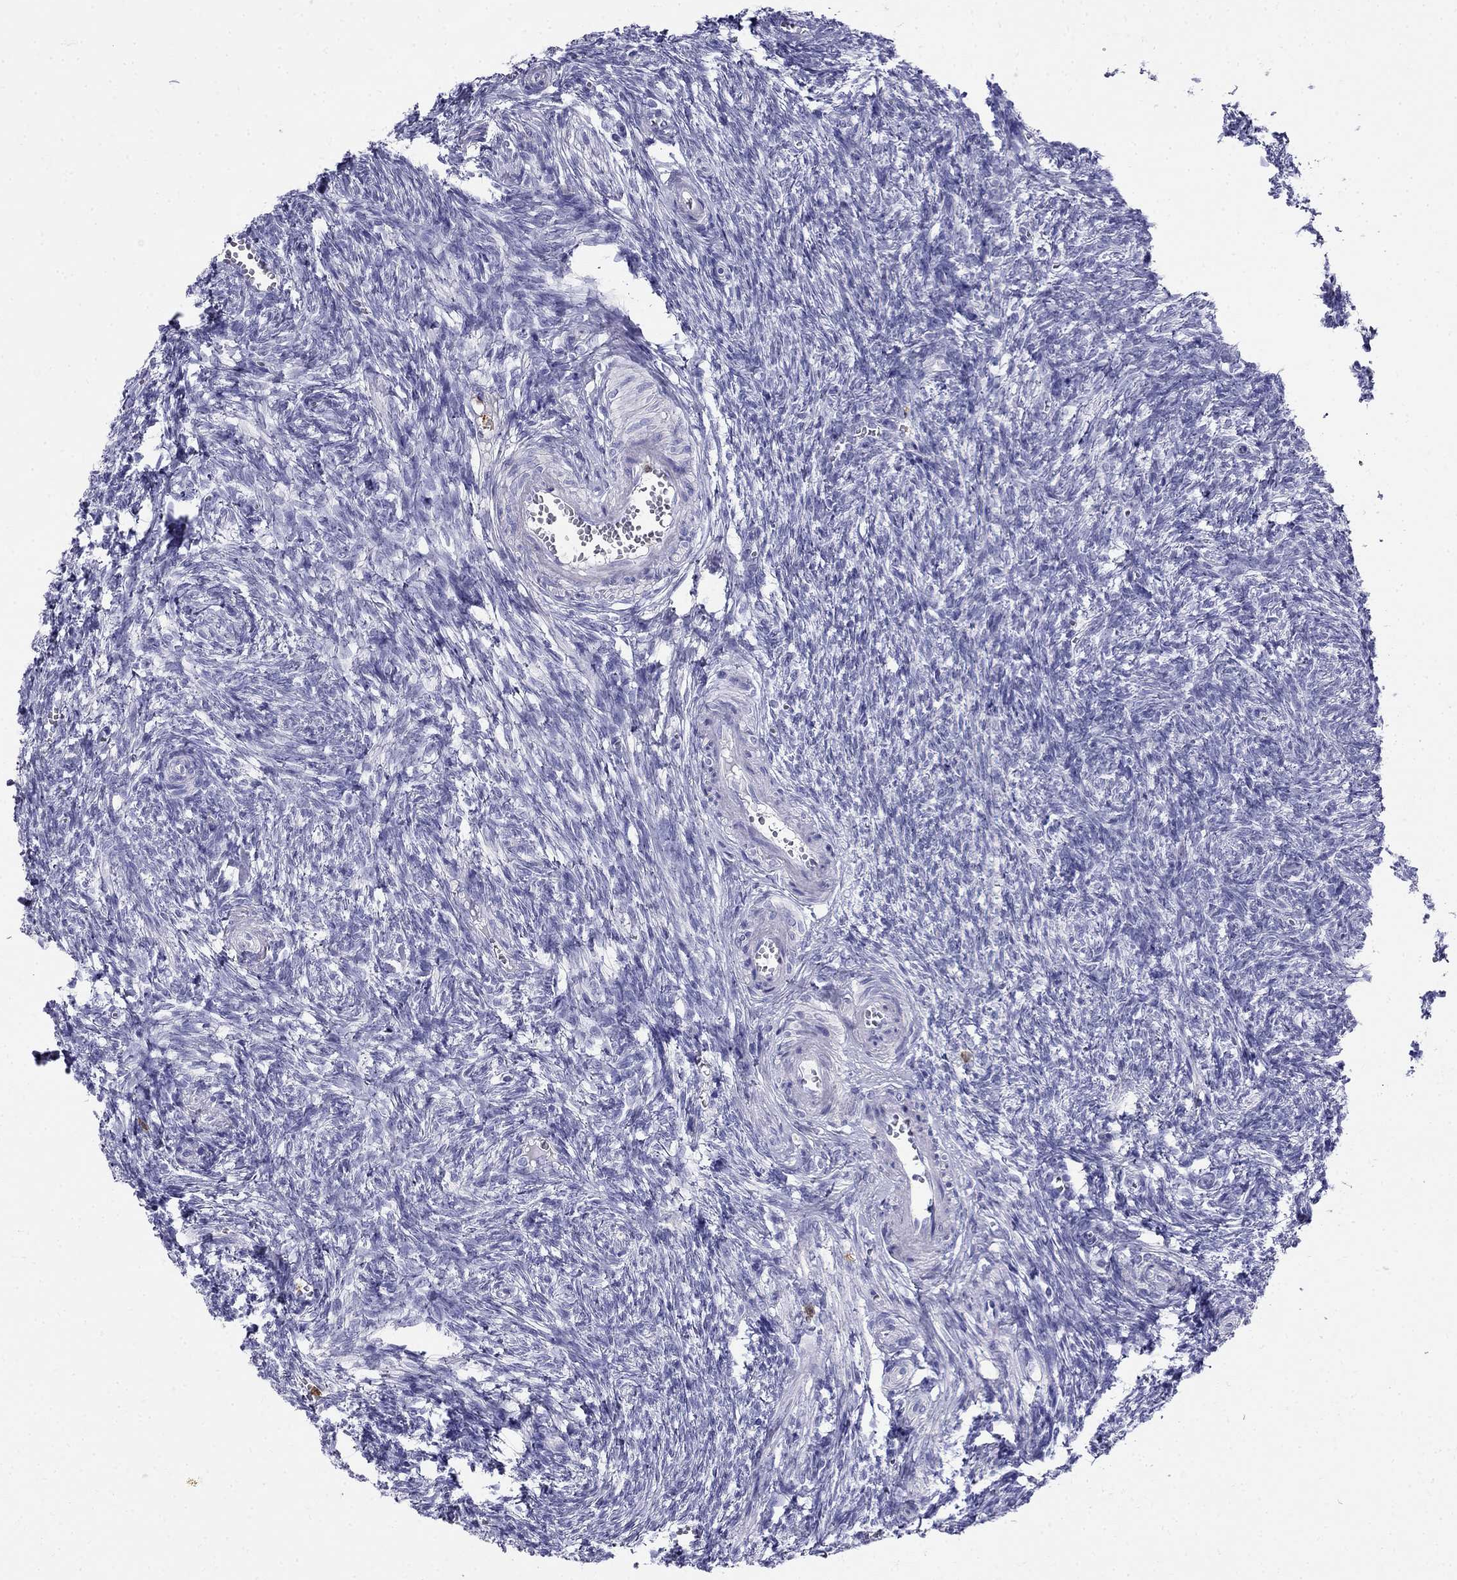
{"staining": {"intensity": "negative", "quantity": "none", "location": "none"}, "tissue": "ovary", "cell_type": "Ovarian stroma cells", "image_type": "normal", "snomed": [{"axis": "morphology", "description": "Normal tissue, NOS"}, {"axis": "topography", "description": "Ovary"}], "caption": "This is an immunohistochemistry (IHC) image of normal human ovary. There is no expression in ovarian stroma cells.", "gene": "PPP1R36", "patient": {"sex": "female", "age": 43}}